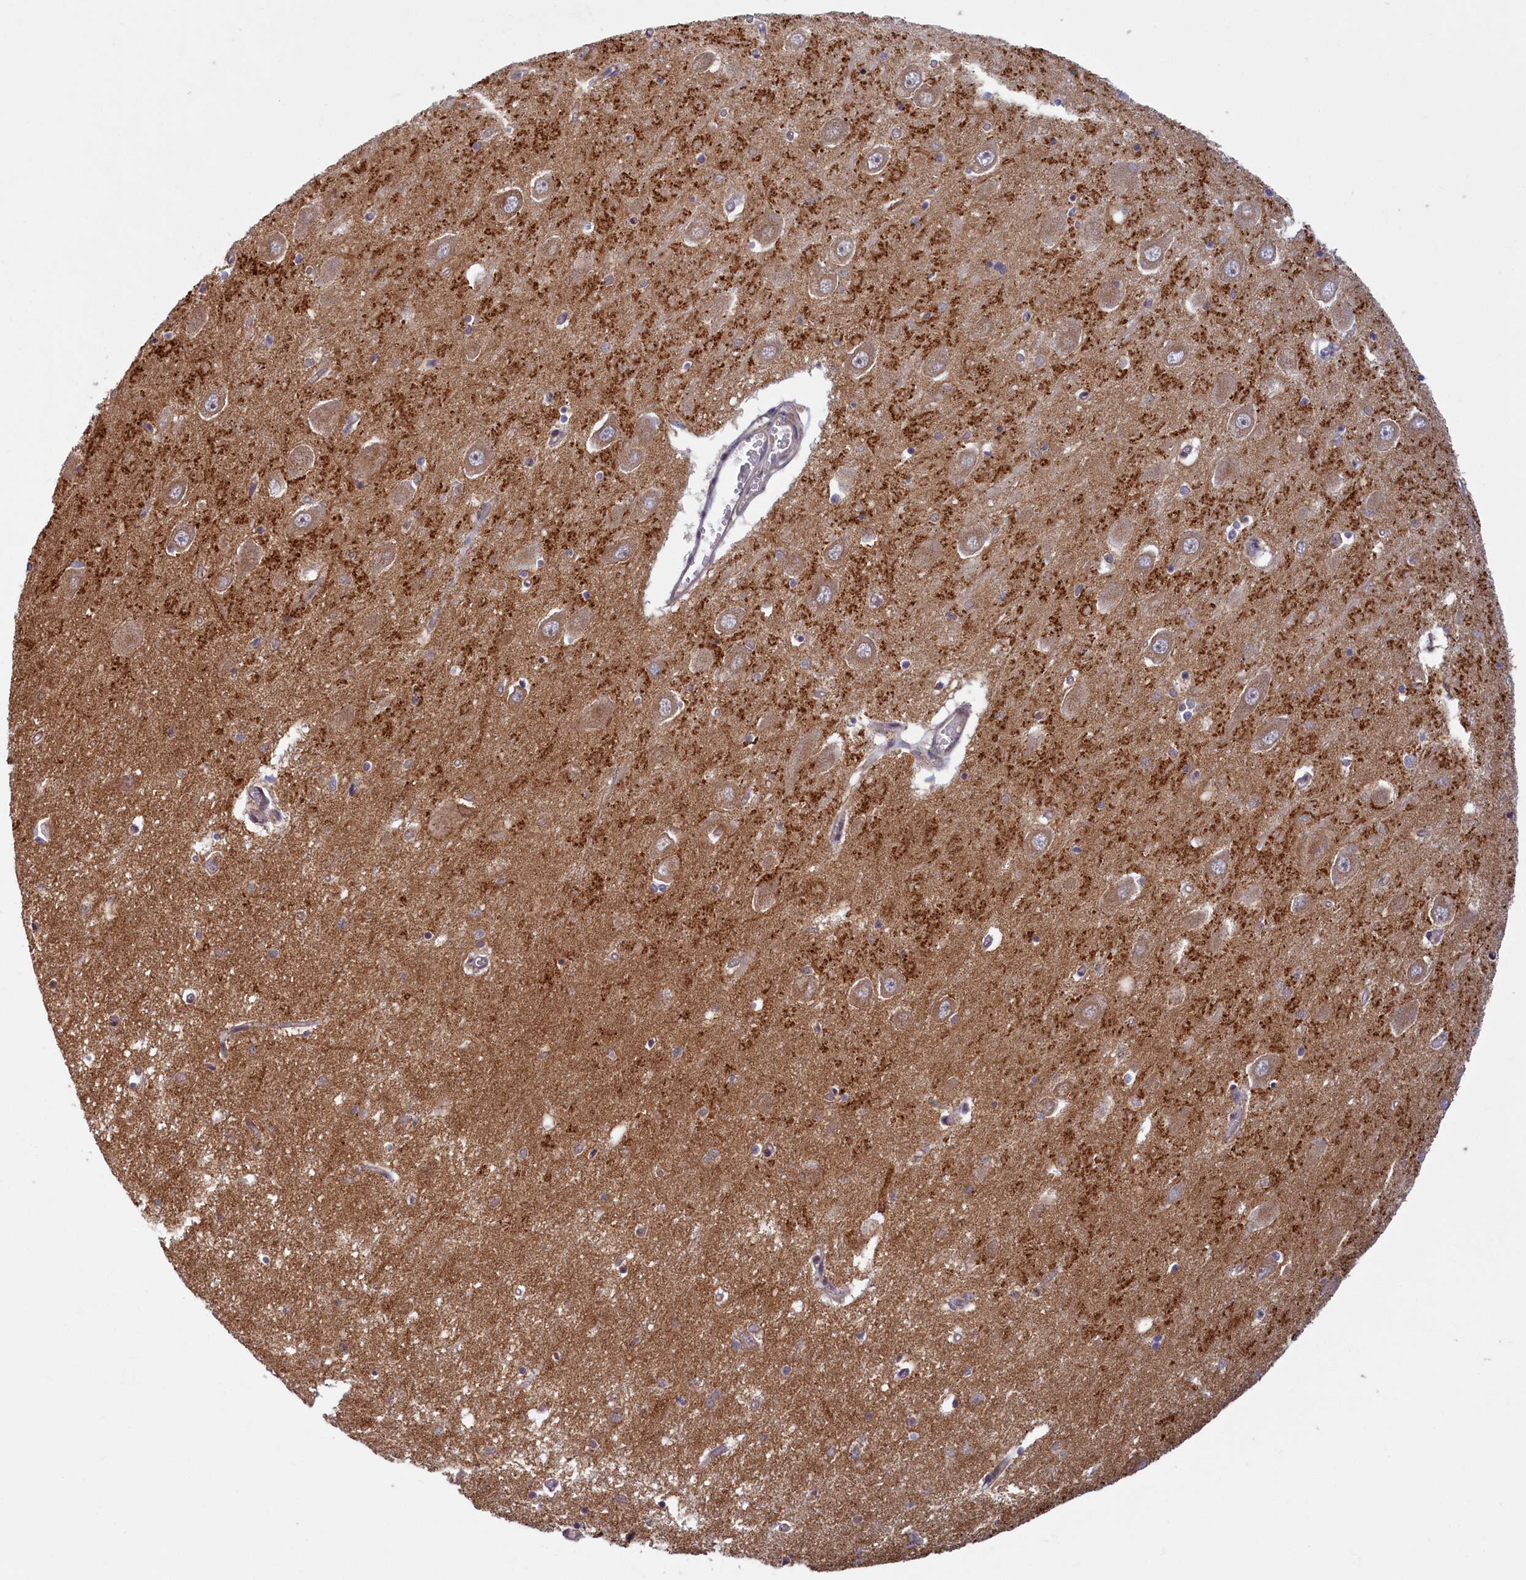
{"staining": {"intensity": "negative", "quantity": "none", "location": "none"}, "tissue": "hippocampus", "cell_type": "Glial cells", "image_type": "normal", "snomed": [{"axis": "morphology", "description": "Normal tissue, NOS"}, {"axis": "topography", "description": "Hippocampus"}], "caption": "Histopathology image shows no protein staining in glial cells of normal hippocampus.", "gene": "PLA2G10", "patient": {"sex": "male", "age": 70}}